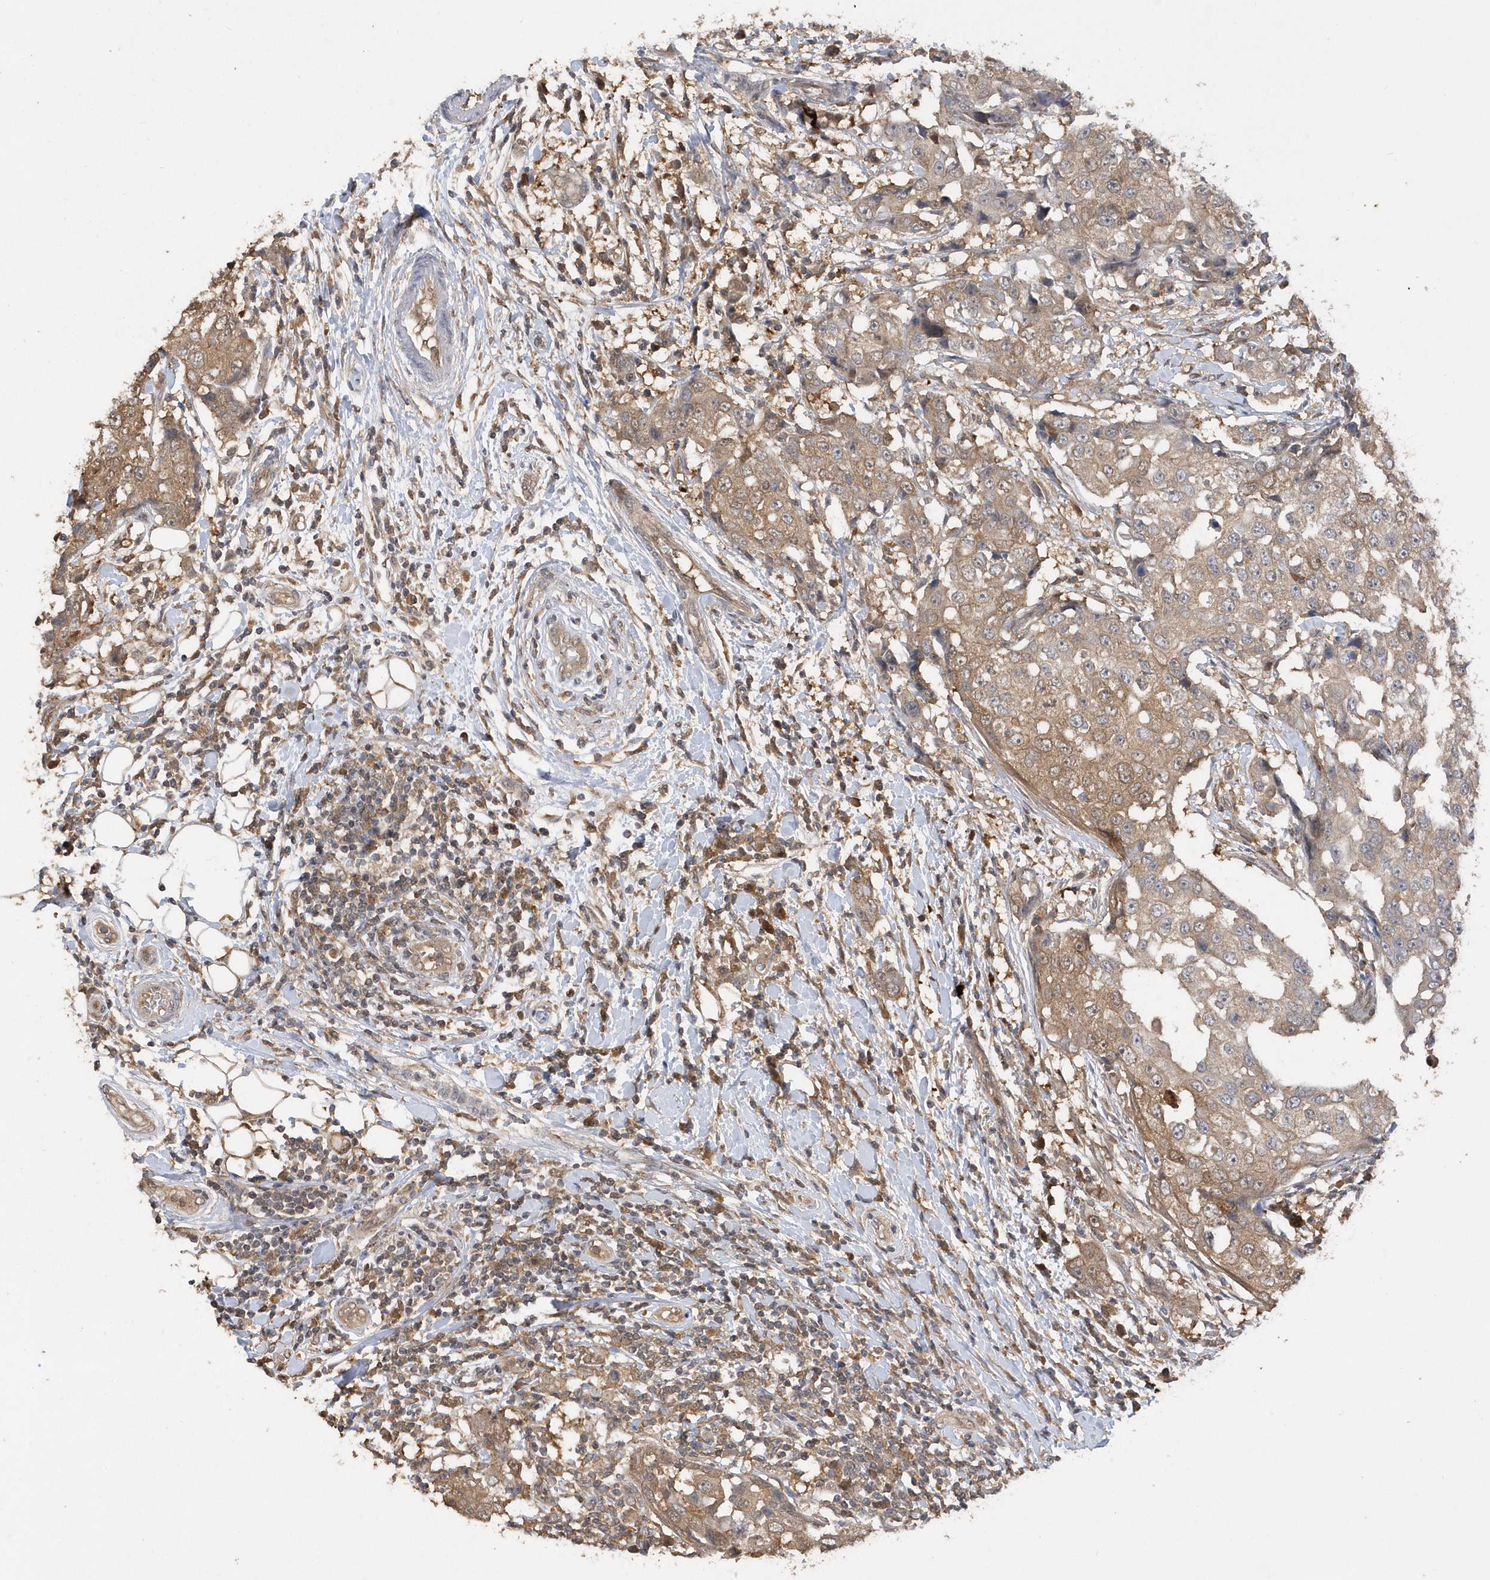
{"staining": {"intensity": "moderate", "quantity": ">75%", "location": "cytoplasmic/membranous"}, "tissue": "breast cancer", "cell_type": "Tumor cells", "image_type": "cancer", "snomed": [{"axis": "morphology", "description": "Duct carcinoma"}, {"axis": "topography", "description": "Breast"}], "caption": "Breast infiltrating ductal carcinoma tissue displays moderate cytoplasmic/membranous expression in about >75% of tumor cells, visualized by immunohistochemistry. The protein is stained brown, and the nuclei are stained in blue (DAB (3,3'-diaminobenzidine) IHC with brightfield microscopy, high magnification).", "gene": "RPE", "patient": {"sex": "female", "age": 27}}